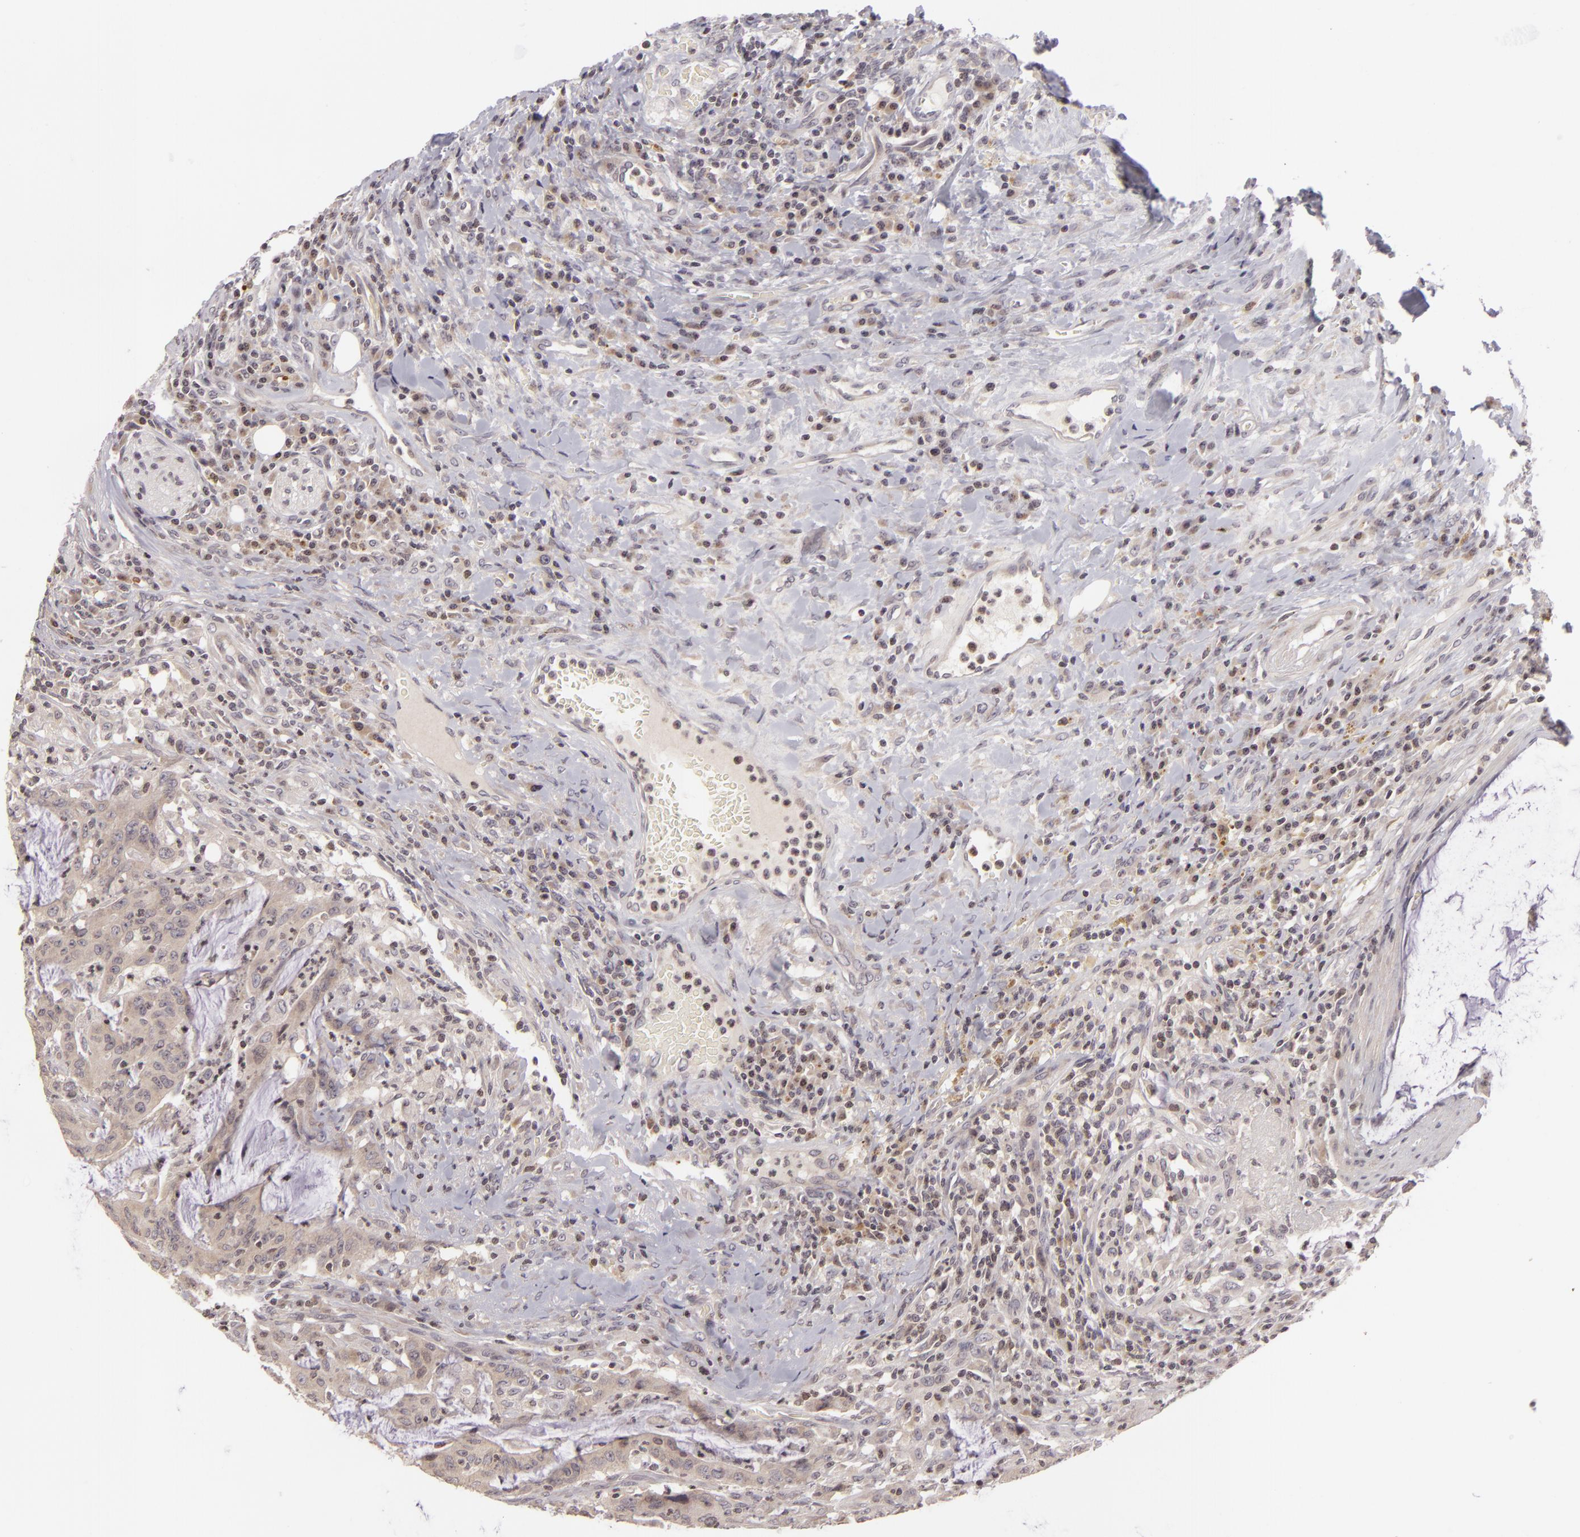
{"staining": {"intensity": "weak", "quantity": "<25%", "location": "nuclear"}, "tissue": "colorectal cancer", "cell_type": "Tumor cells", "image_type": "cancer", "snomed": [{"axis": "morphology", "description": "Adenocarcinoma, NOS"}, {"axis": "topography", "description": "Colon"}], "caption": "Protein analysis of colorectal cancer (adenocarcinoma) shows no significant expression in tumor cells.", "gene": "AKAP6", "patient": {"sex": "male", "age": 54}}